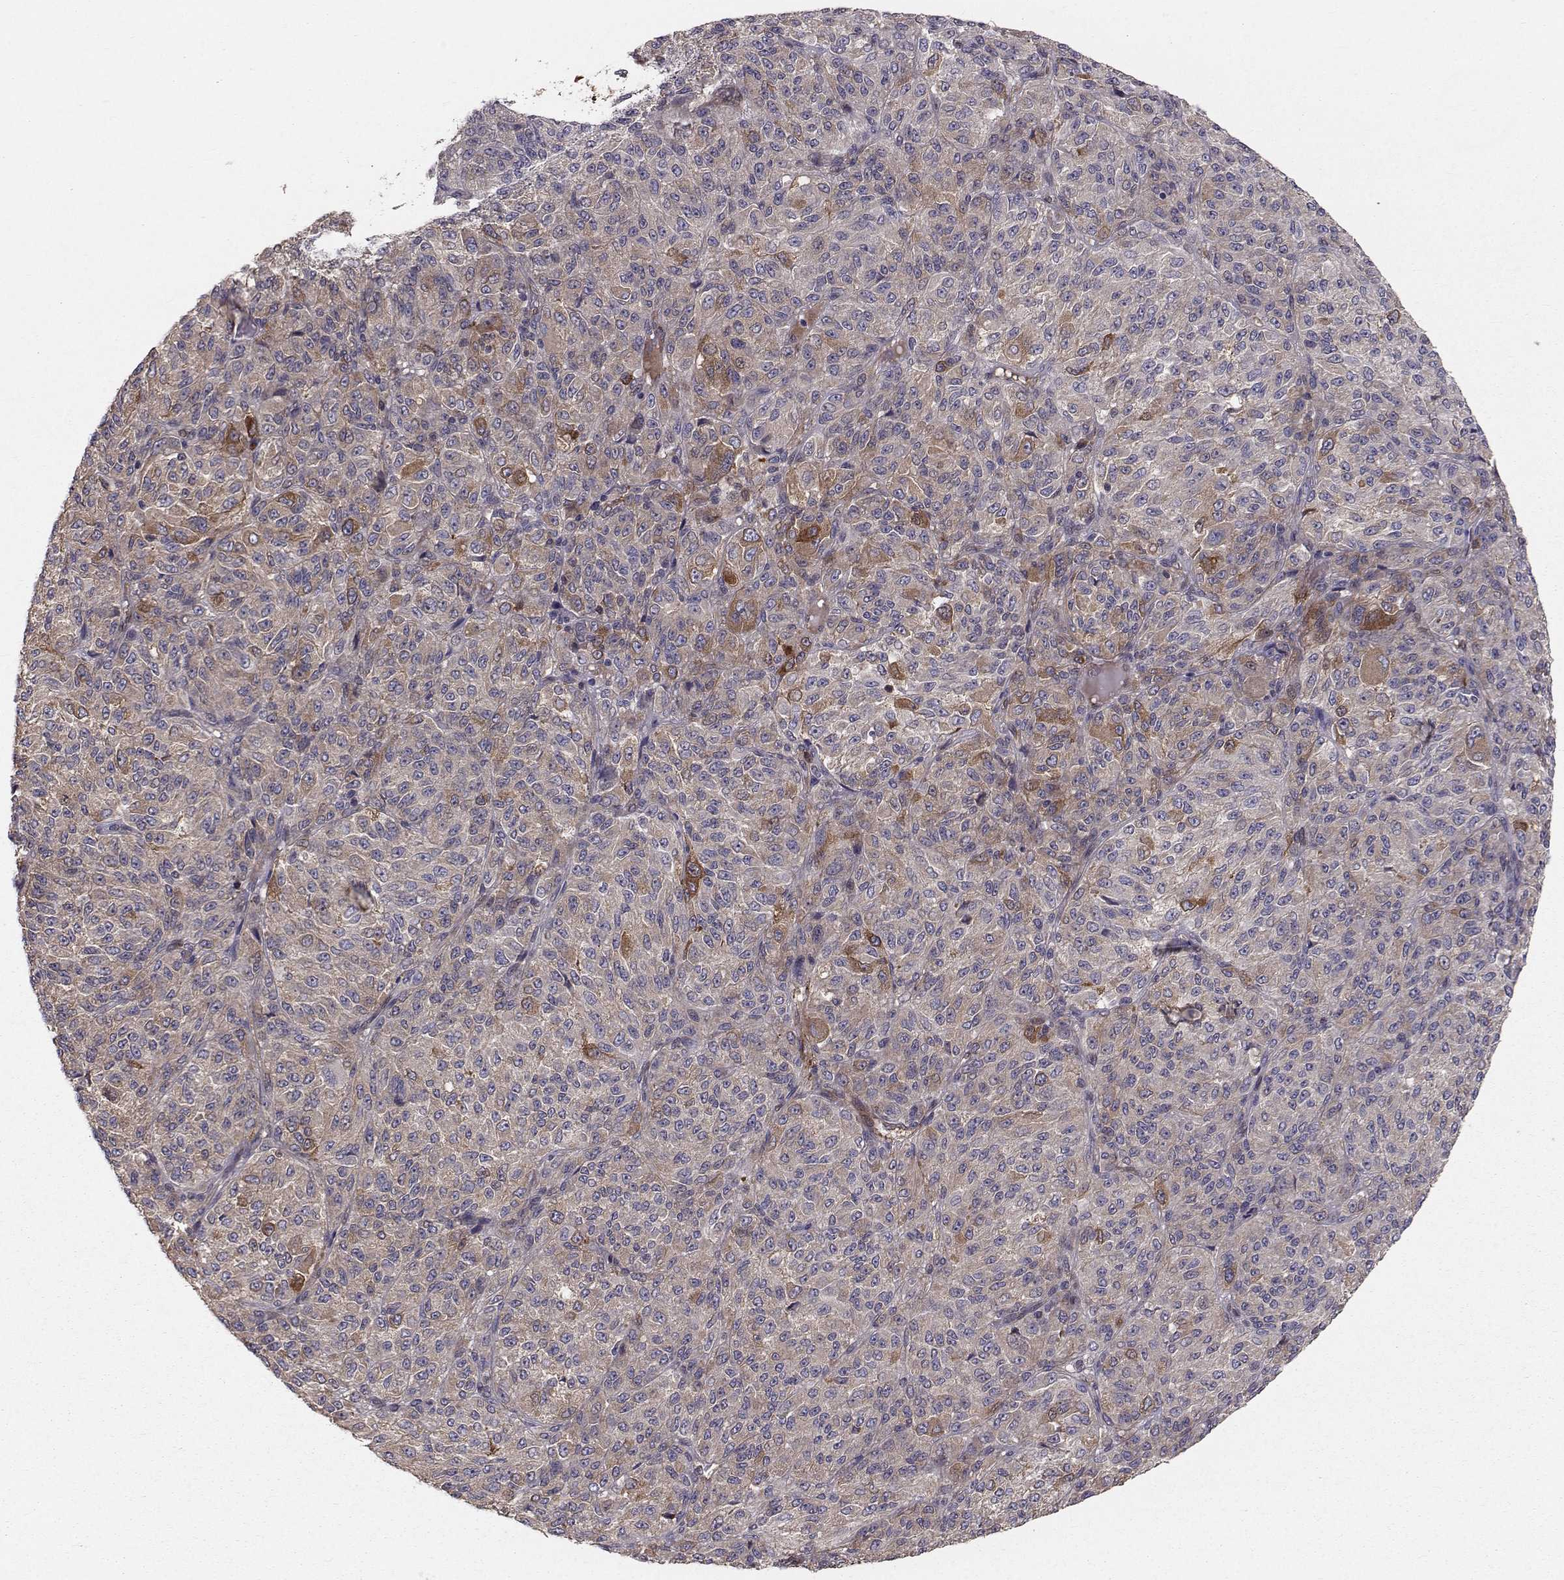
{"staining": {"intensity": "moderate", "quantity": "<25%", "location": "cytoplasmic/membranous"}, "tissue": "melanoma", "cell_type": "Tumor cells", "image_type": "cancer", "snomed": [{"axis": "morphology", "description": "Malignant melanoma, Metastatic site"}, {"axis": "topography", "description": "Brain"}], "caption": "Malignant melanoma (metastatic site) stained with a brown dye exhibits moderate cytoplasmic/membranous positive expression in approximately <25% of tumor cells.", "gene": "HSP90AB1", "patient": {"sex": "female", "age": 56}}